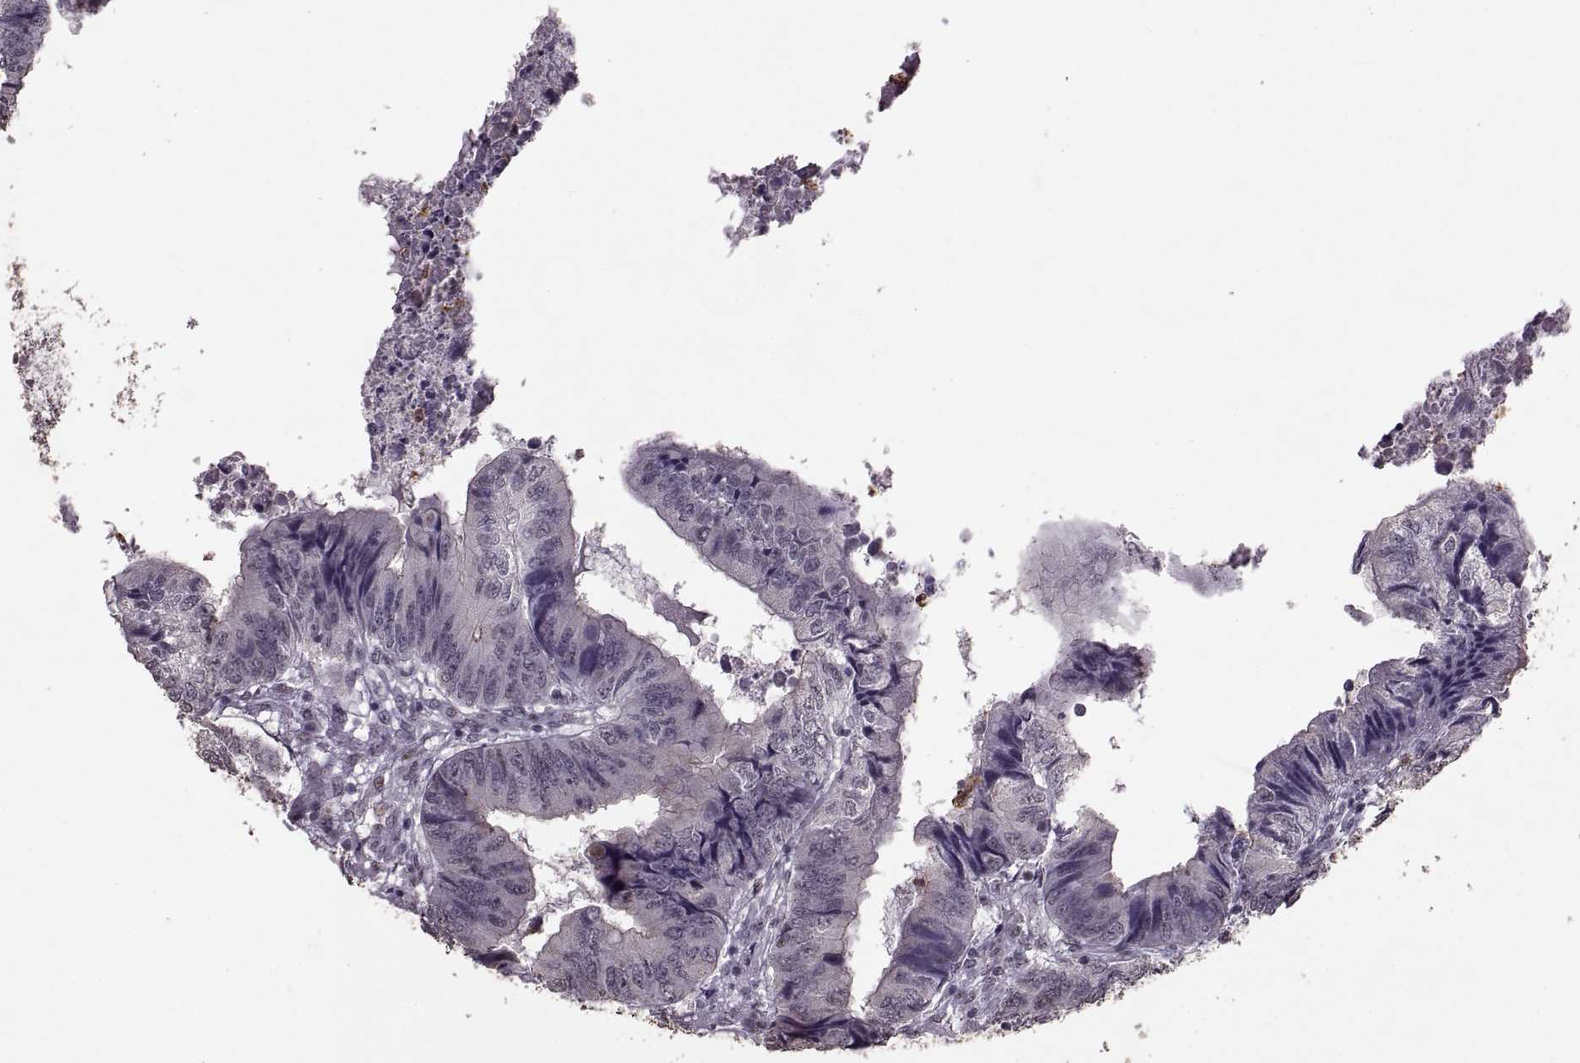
{"staining": {"intensity": "negative", "quantity": "none", "location": "none"}, "tissue": "colorectal cancer", "cell_type": "Tumor cells", "image_type": "cancer", "snomed": [{"axis": "morphology", "description": "Adenocarcinoma, NOS"}, {"axis": "topography", "description": "Colon"}], "caption": "Histopathology image shows no protein positivity in tumor cells of adenocarcinoma (colorectal) tissue. (Immunohistochemistry, brightfield microscopy, high magnification).", "gene": "PALS1", "patient": {"sex": "male", "age": 53}}